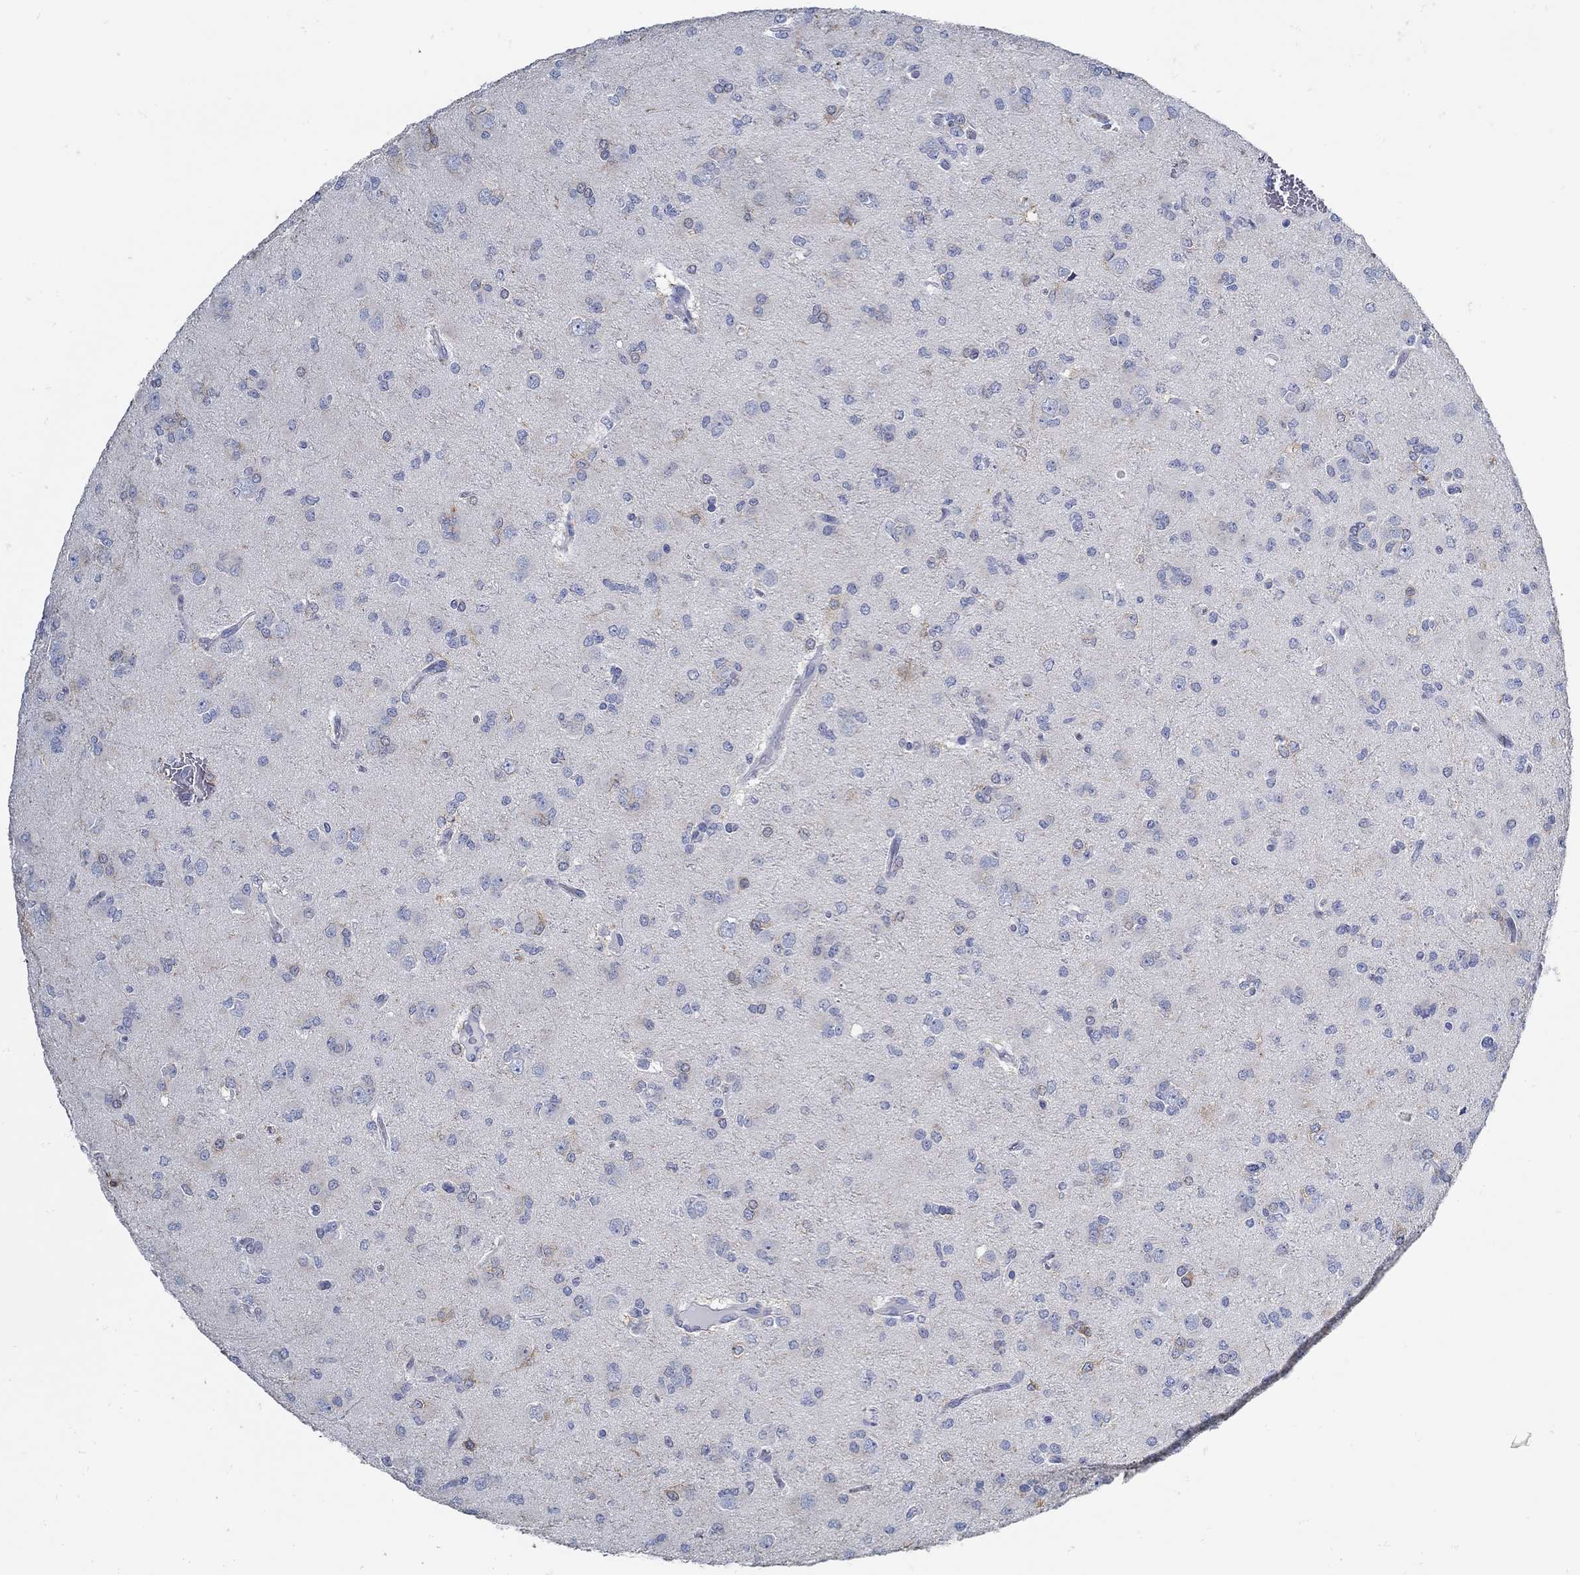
{"staining": {"intensity": "negative", "quantity": "none", "location": "none"}, "tissue": "glioma", "cell_type": "Tumor cells", "image_type": "cancer", "snomed": [{"axis": "morphology", "description": "Glioma, malignant, Low grade"}, {"axis": "topography", "description": "Brain"}], "caption": "Protein analysis of glioma demonstrates no significant staining in tumor cells.", "gene": "ZFAND4", "patient": {"sex": "male", "age": 27}}